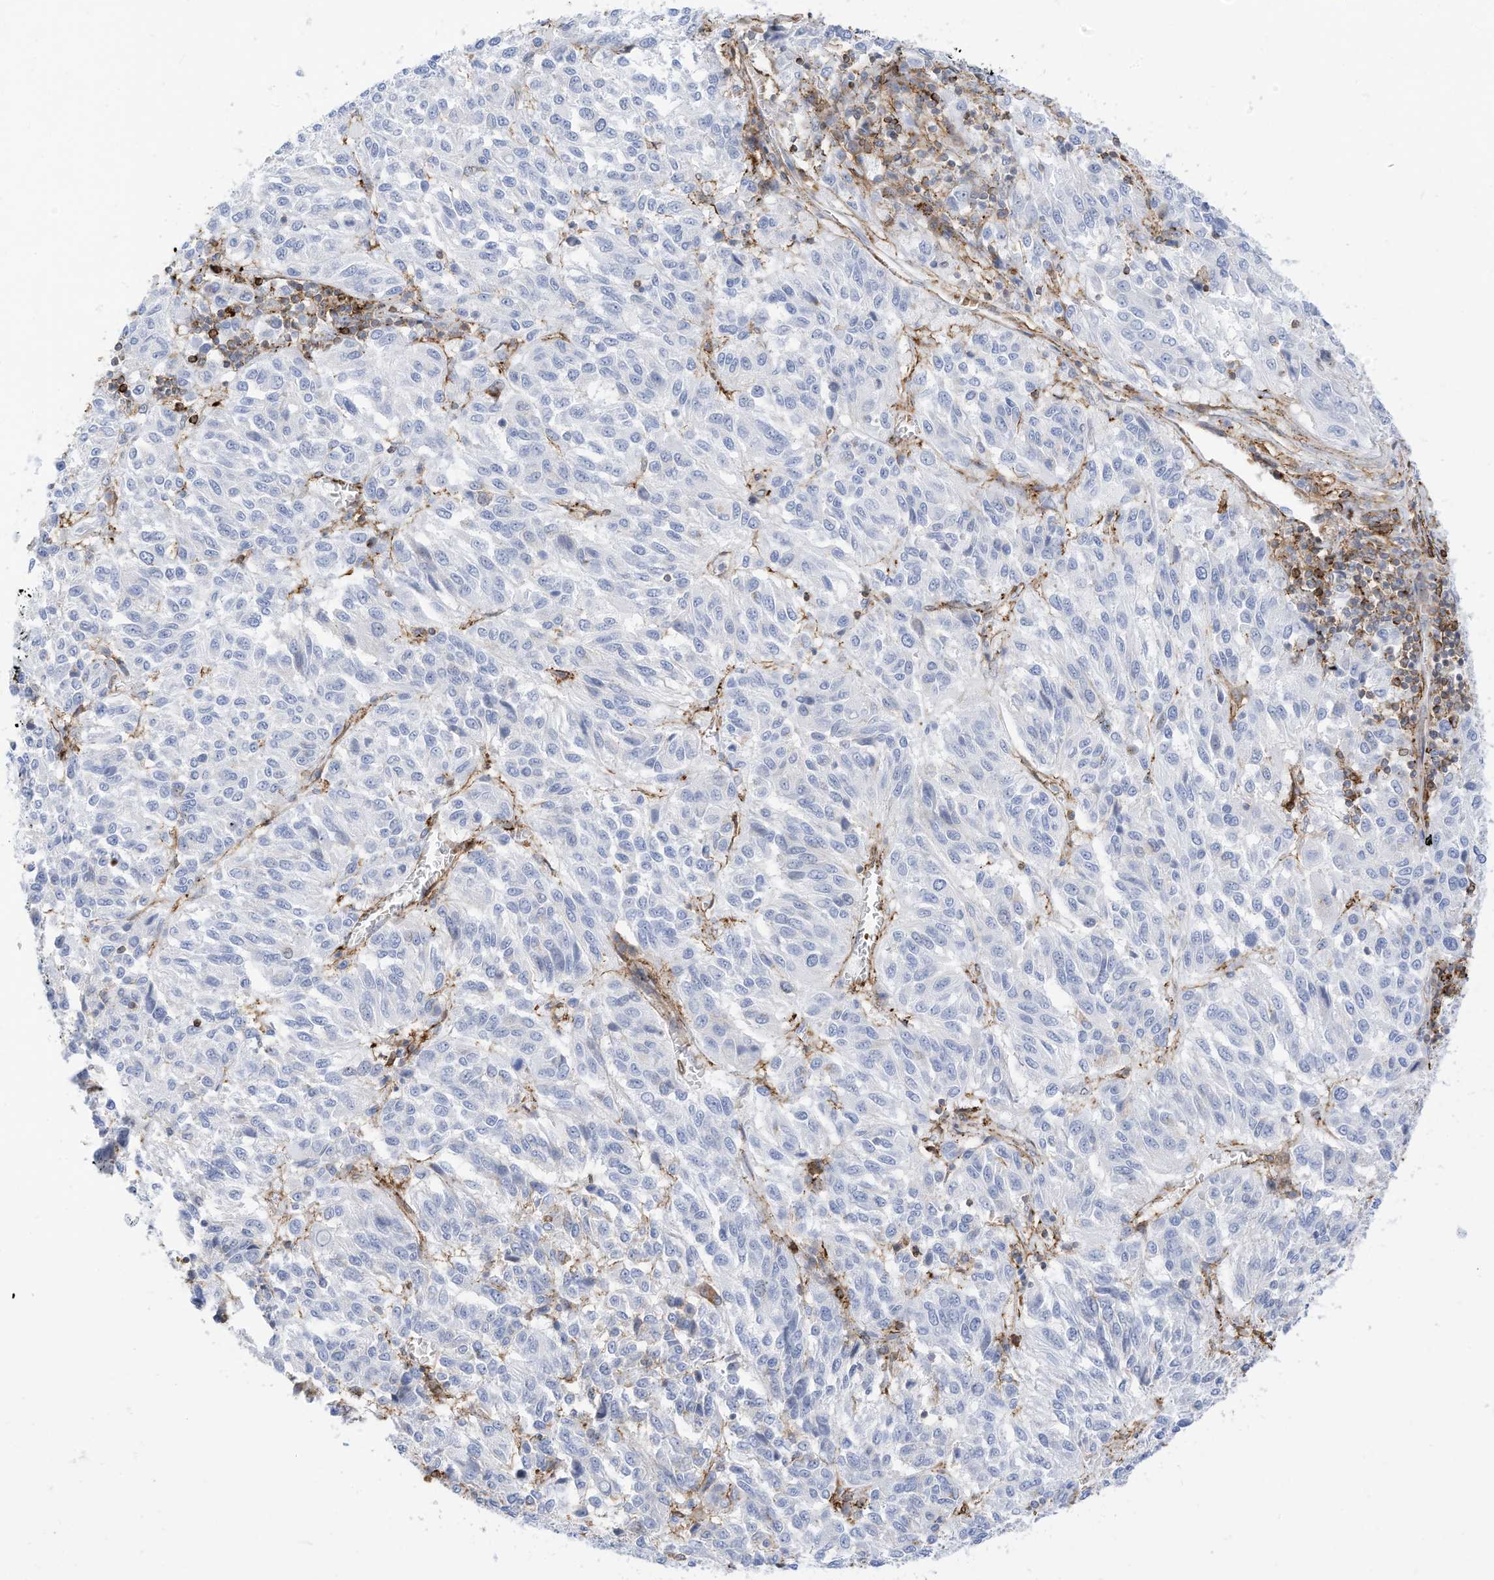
{"staining": {"intensity": "negative", "quantity": "none", "location": "none"}, "tissue": "melanoma", "cell_type": "Tumor cells", "image_type": "cancer", "snomed": [{"axis": "morphology", "description": "Malignant melanoma, Metastatic site"}, {"axis": "topography", "description": "Lung"}], "caption": "Immunohistochemical staining of human melanoma reveals no significant expression in tumor cells.", "gene": "TXNDC9", "patient": {"sex": "male", "age": 64}}